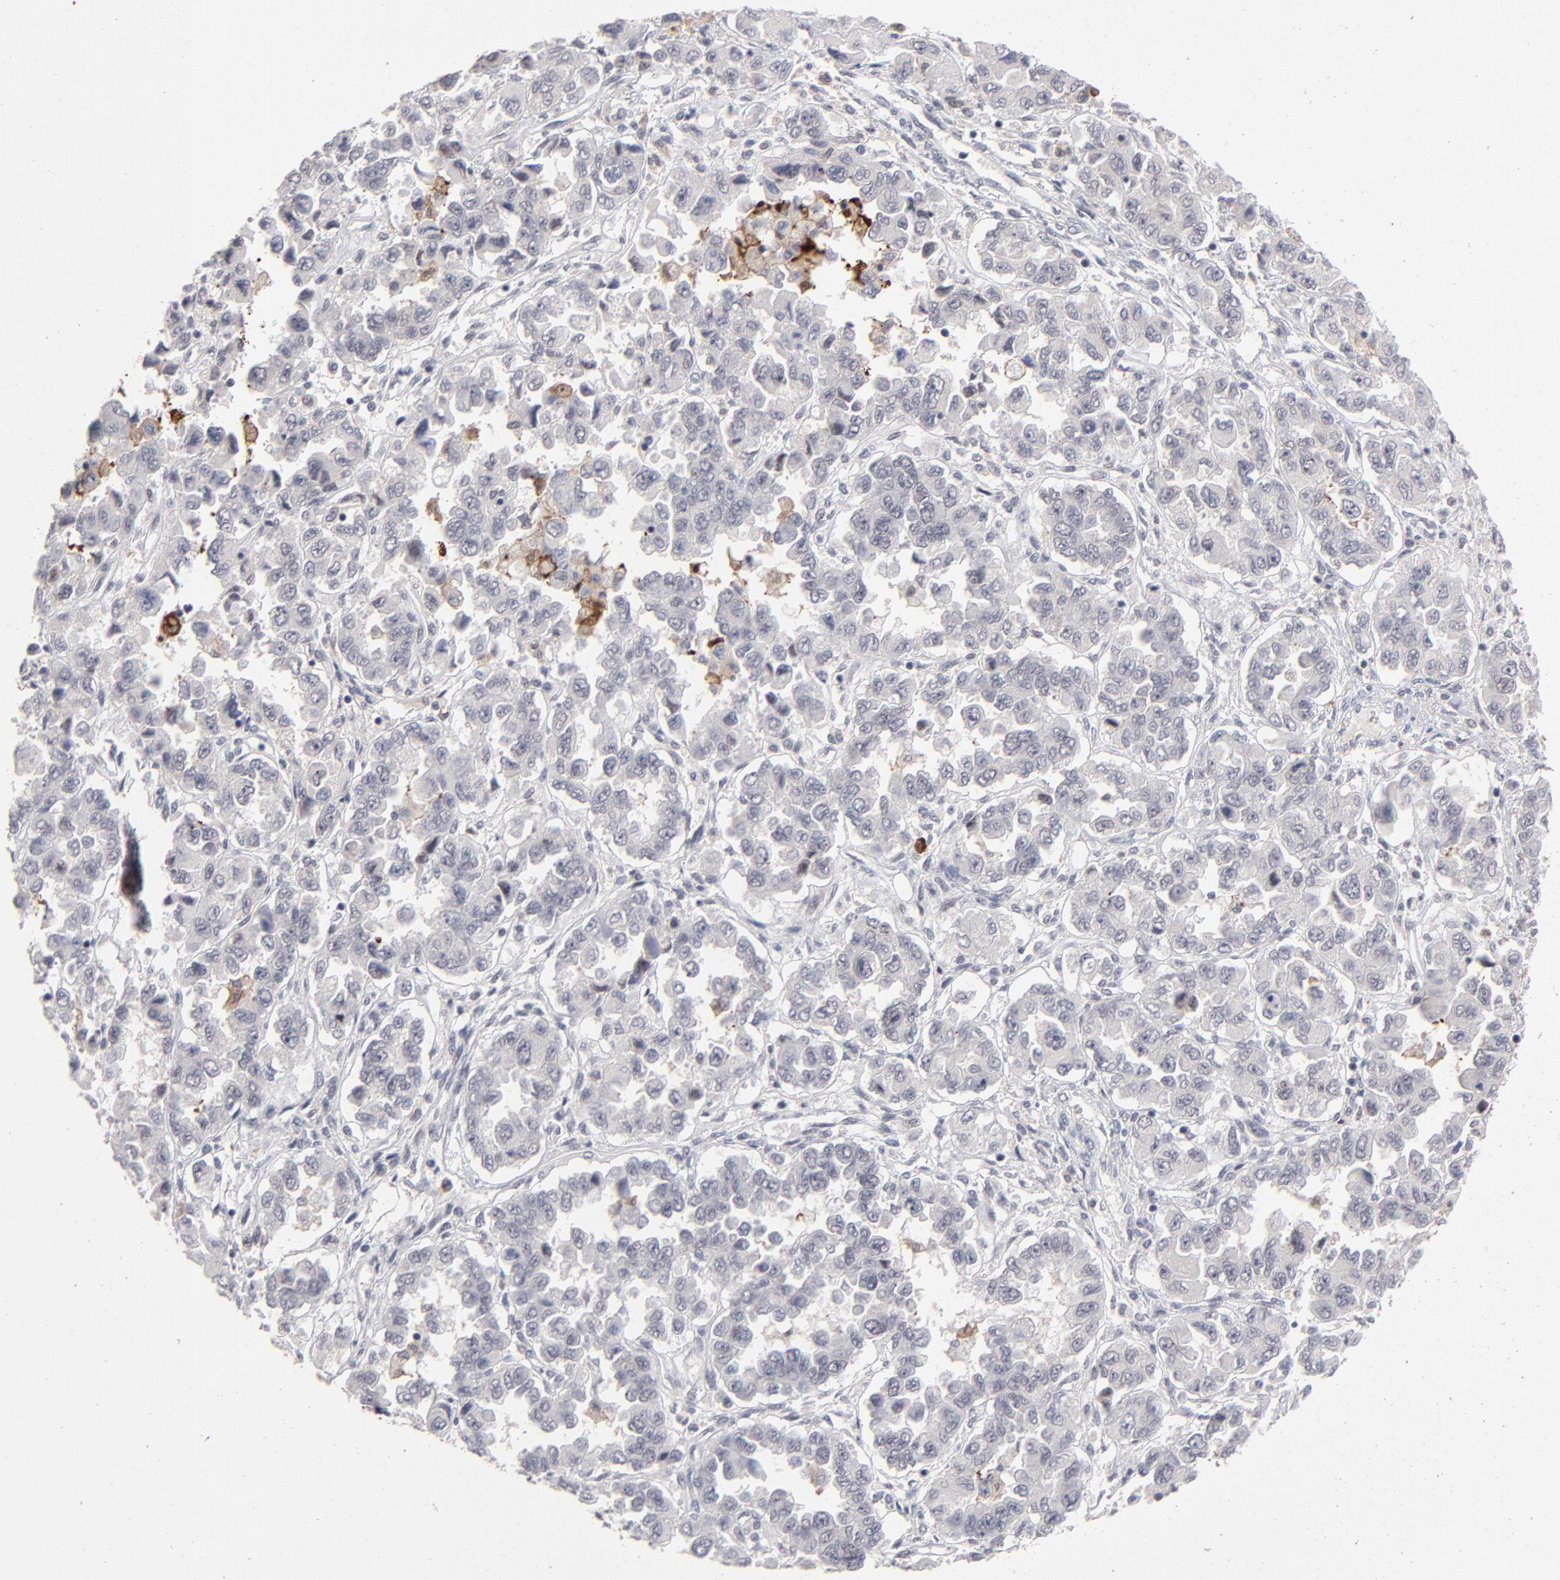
{"staining": {"intensity": "negative", "quantity": "none", "location": "none"}, "tissue": "ovarian cancer", "cell_type": "Tumor cells", "image_type": "cancer", "snomed": [{"axis": "morphology", "description": "Cystadenocarcinoma, serous, NOS"}, {"axis": "topography", "description": "Ovary"}], "caption": "DAB immunohistochemical staining of serous cystadenocarcinoma (ovarian) exhibits no significant staining in tumor cells.", "gene": "CCR2", "patient": {"sex": "female", "age": 84}}